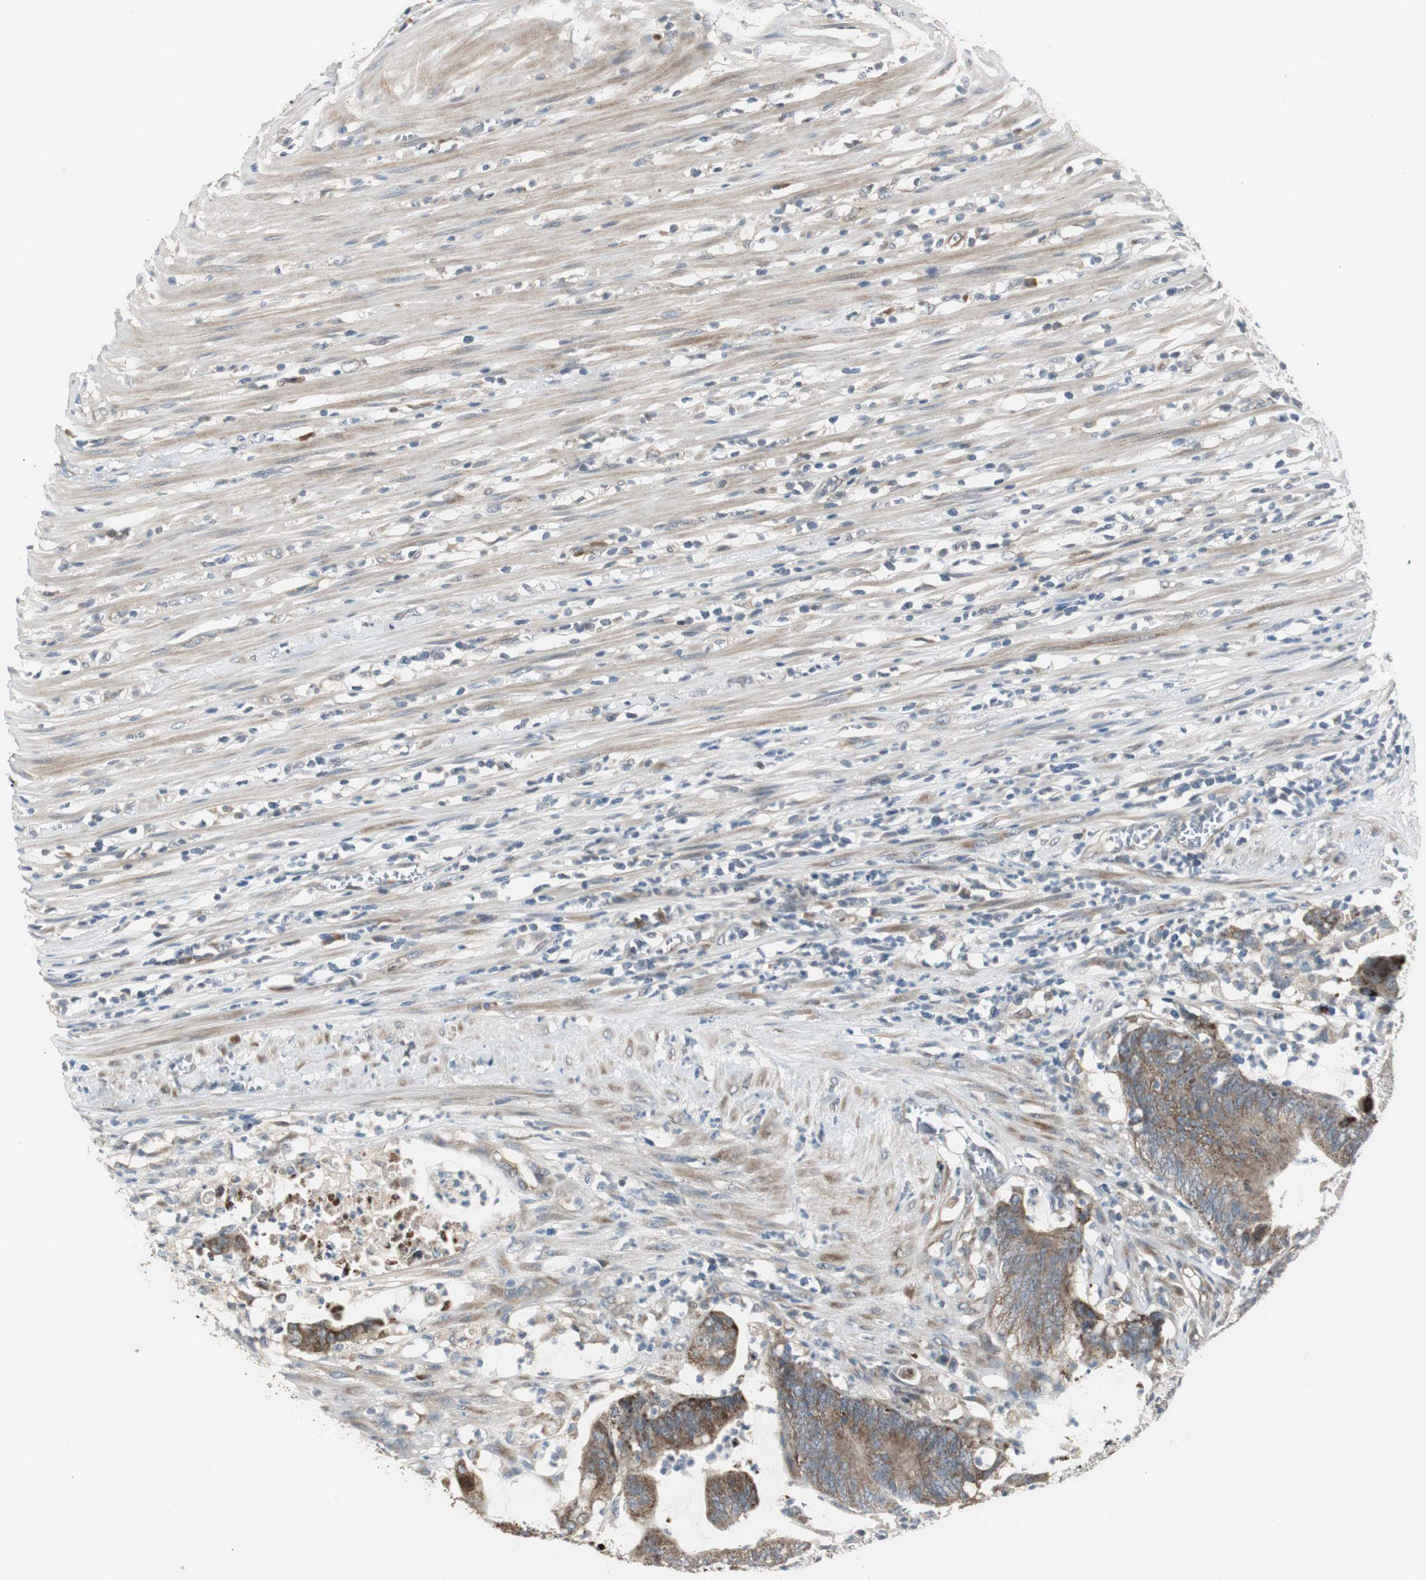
{"staining": {"intensity": "moderate", "quantity": ">75%", "location": "cytoplasmic/membranous"}, "tissue": "colorectal cancer", "cell_type": "Tumor cells", "image_type": "cancer", "snomed": [{"axis": "morphology", "description": "Adenocarcinoma, NOS"}, {"axis": "topography", "description": "Rectum"}], "caption": "Moderate cytoplasmic/membranous expression for a protein is identified in about >75% of tumor cells of colorectal cancer (adenocarcinoma) using immunohistochemistry (IHC).", "gene": "MYT1", "patient": {"sex": "female", "age": 66}}